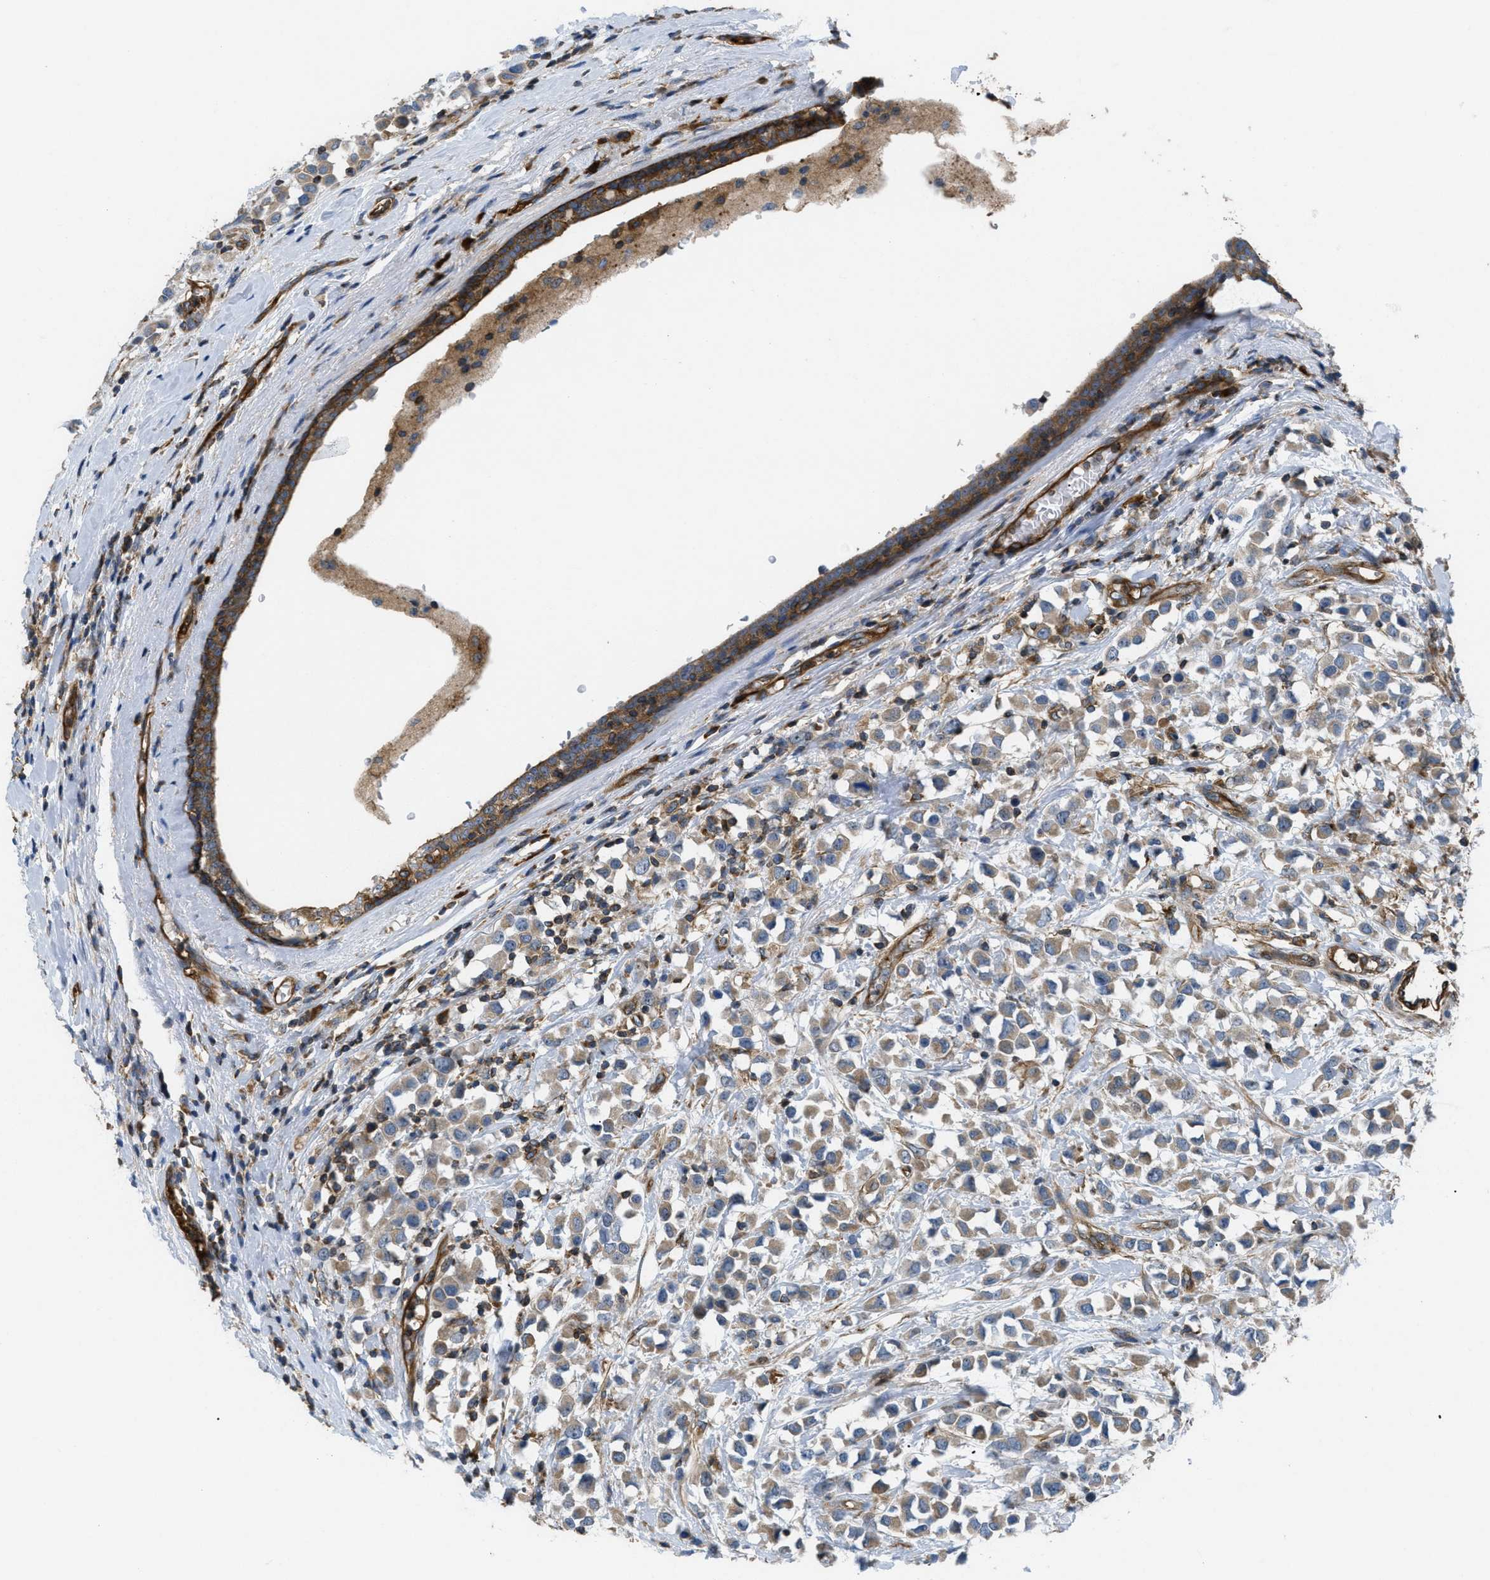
{"staining": {"intensity": "moderate", "quantity": ">75%", "location": "cytoplasmic/membranous"}, "tissue": "breast cancer", "cell_type": "Tumor cells", "image_type": "cancer", "snomed": [{"axis": "morphology", "description": "Duct carcinoma"}, {"axis": "topography", "description": "Breast"}], "caption": "Tumor cells display medium levels of moderate cytoplasmic/membranous expression in approximately >75% of cells in breast cancer. The staining was performed using DAB to visualize the protein expression in brown, while the nuclei were stained in blue with hematoxylin (Magnification: 20x).", "gene": "ATP2A3", "patient": {"sex": "female", "age": 61}}